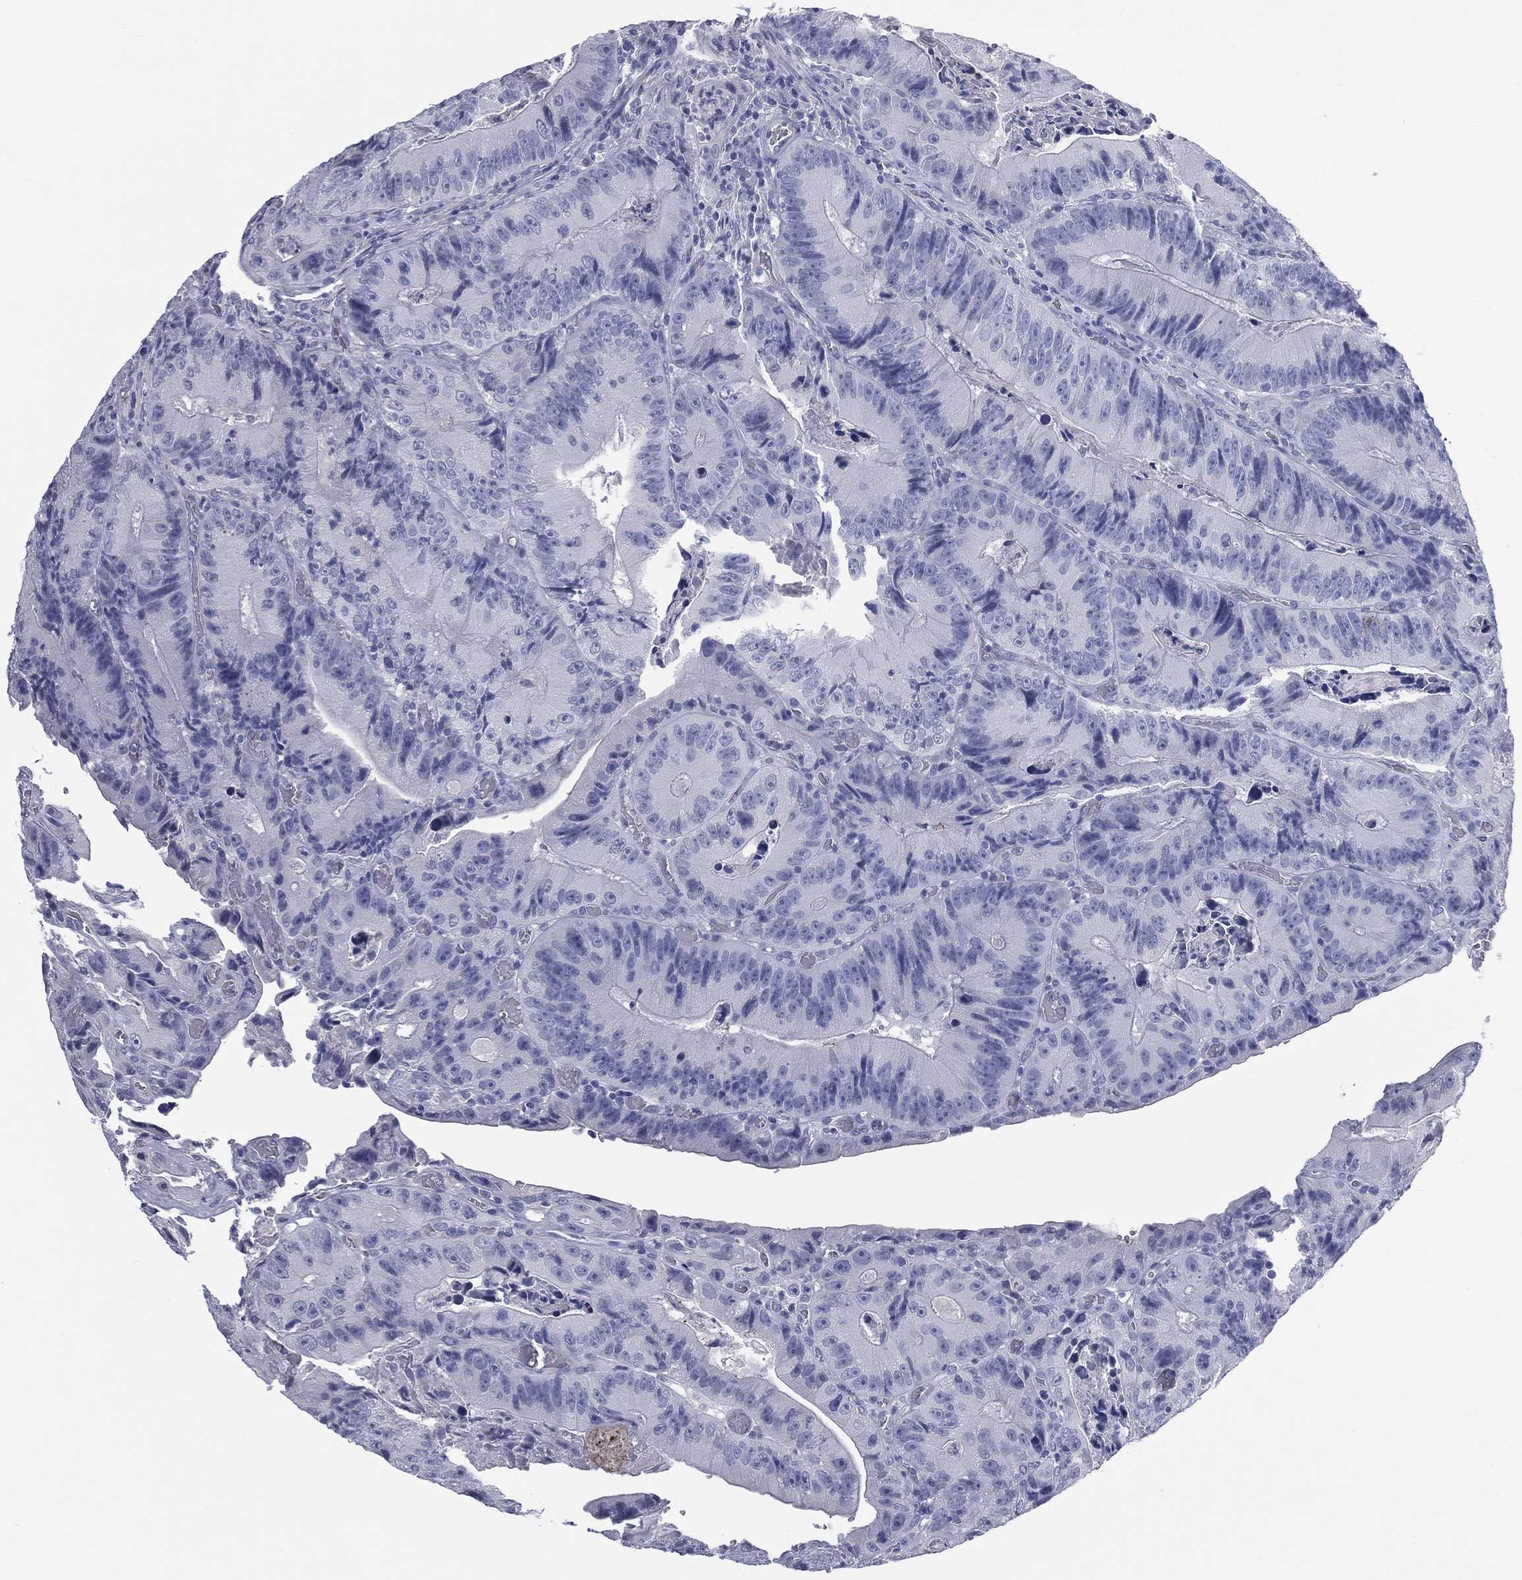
{"staining": {"intensity": "negative", "quantity": "none", "location": "none"}, "tissue": "colorectal cancer", "cell_type": "Tumor cells", "image_type": "cancer", "snomed": [{"axis": "morphology", "description": "Adenocarcinoma, NOS"}, {"axis": "topography", "description": "Colon"}], "caption": "Immunohistochemistry of adenocarcinoma (colorectal) reveals no staining in tumor cells.", "gene": "MLN", "patient": {"sex": "female", "age": 86}}